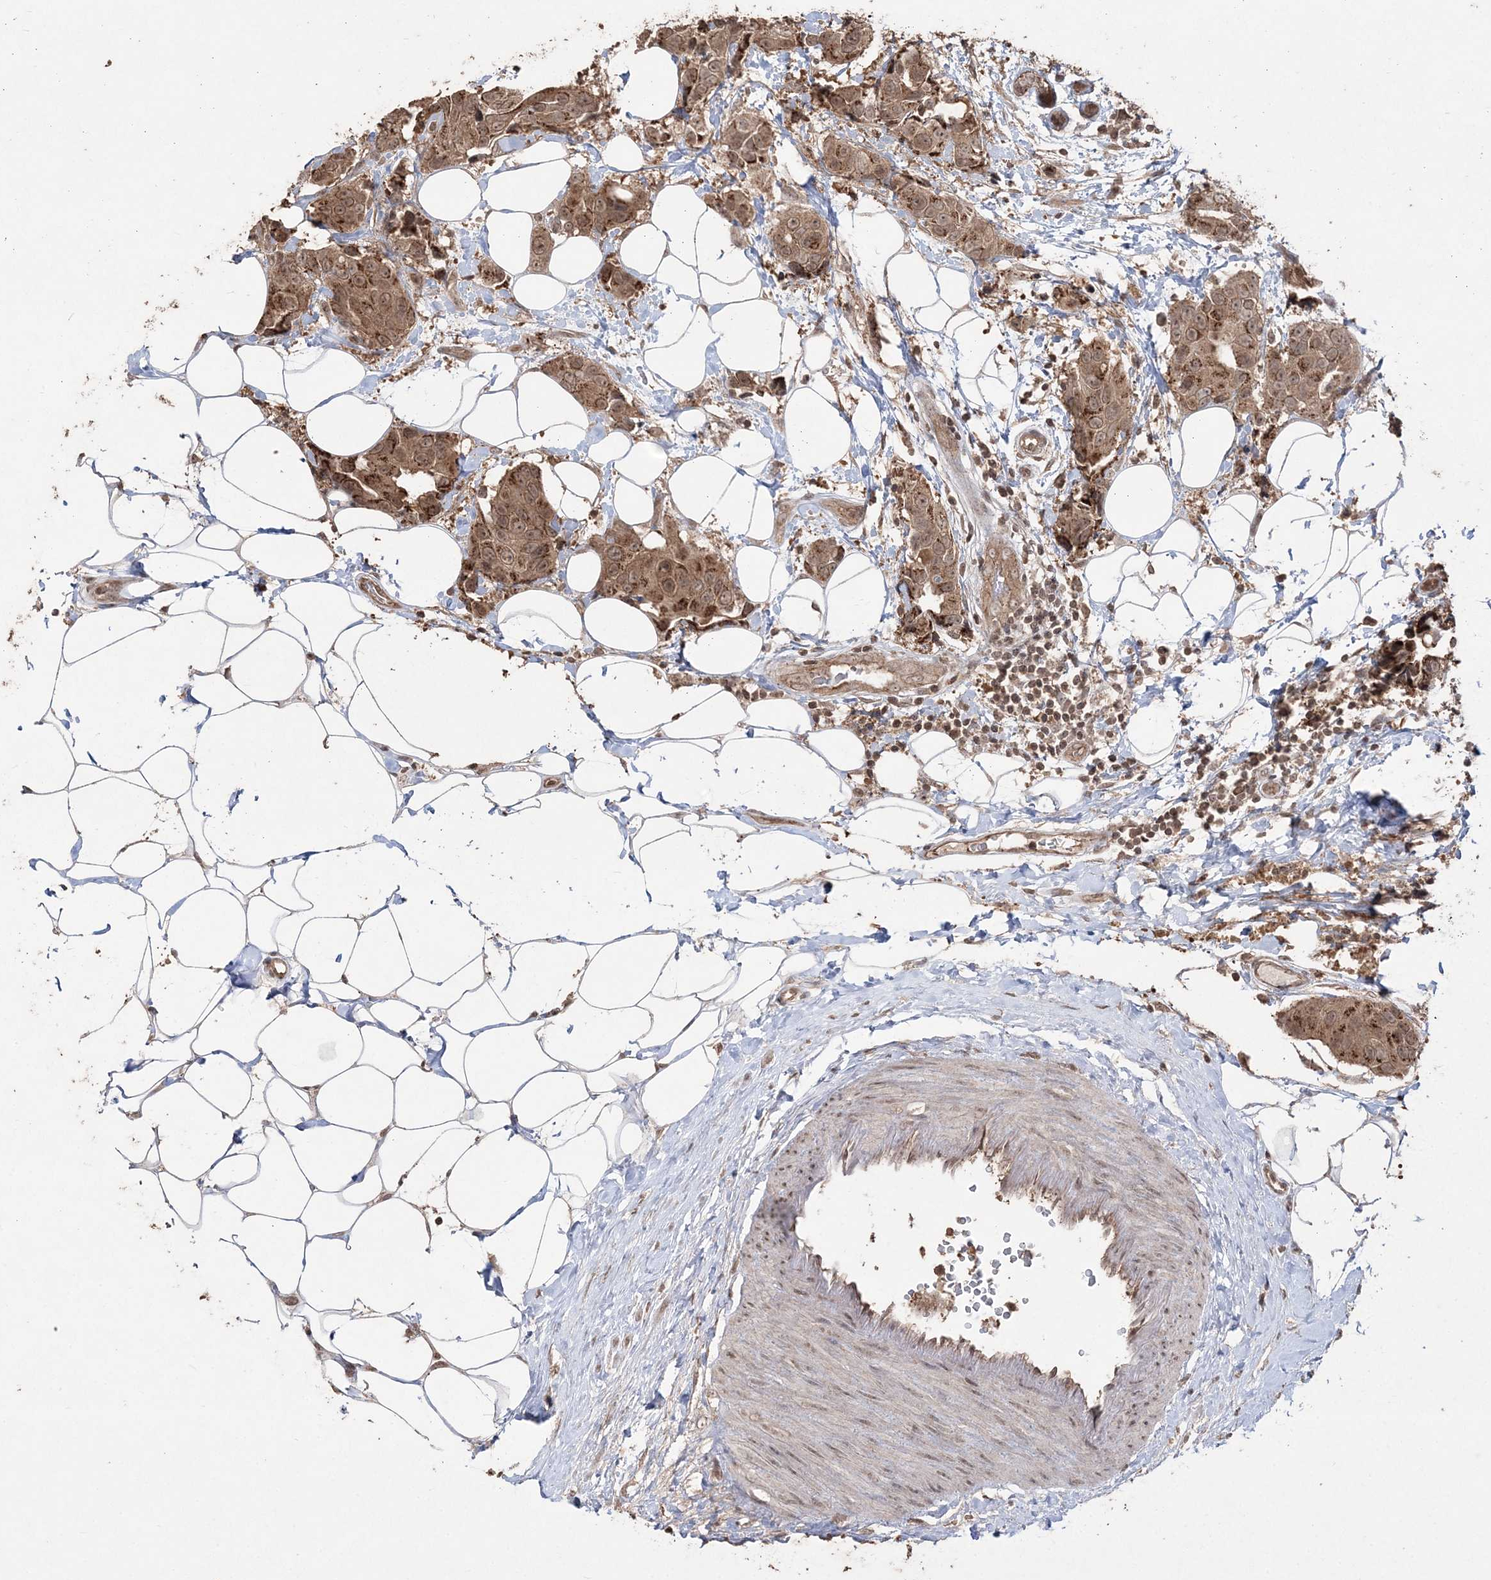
{"staining": {"intensity": "moderate", "quantity": ">75%", "location": "cytoplasmic/membranous,nuclear"}, "tissue": "breast cancer", "cell_type": "Tumor cells", "image_type": "cancer", "snomed": [{"axis": "morphology", "description": "Normal tissue, NOS"}, {"axis": "morphology", "description": "Duct carcinoma"}, {"axis": "topography", "description": "Breast"}], "caption": "Protein expression analysis of breast cancer (invasive ductal carcinoma) displays moderate cytoplasmic/membranous and nuclear staining in about >75% of tumor cells.", "gene": "EHHADH", "patient": {"sex": "female", "age": 39}}